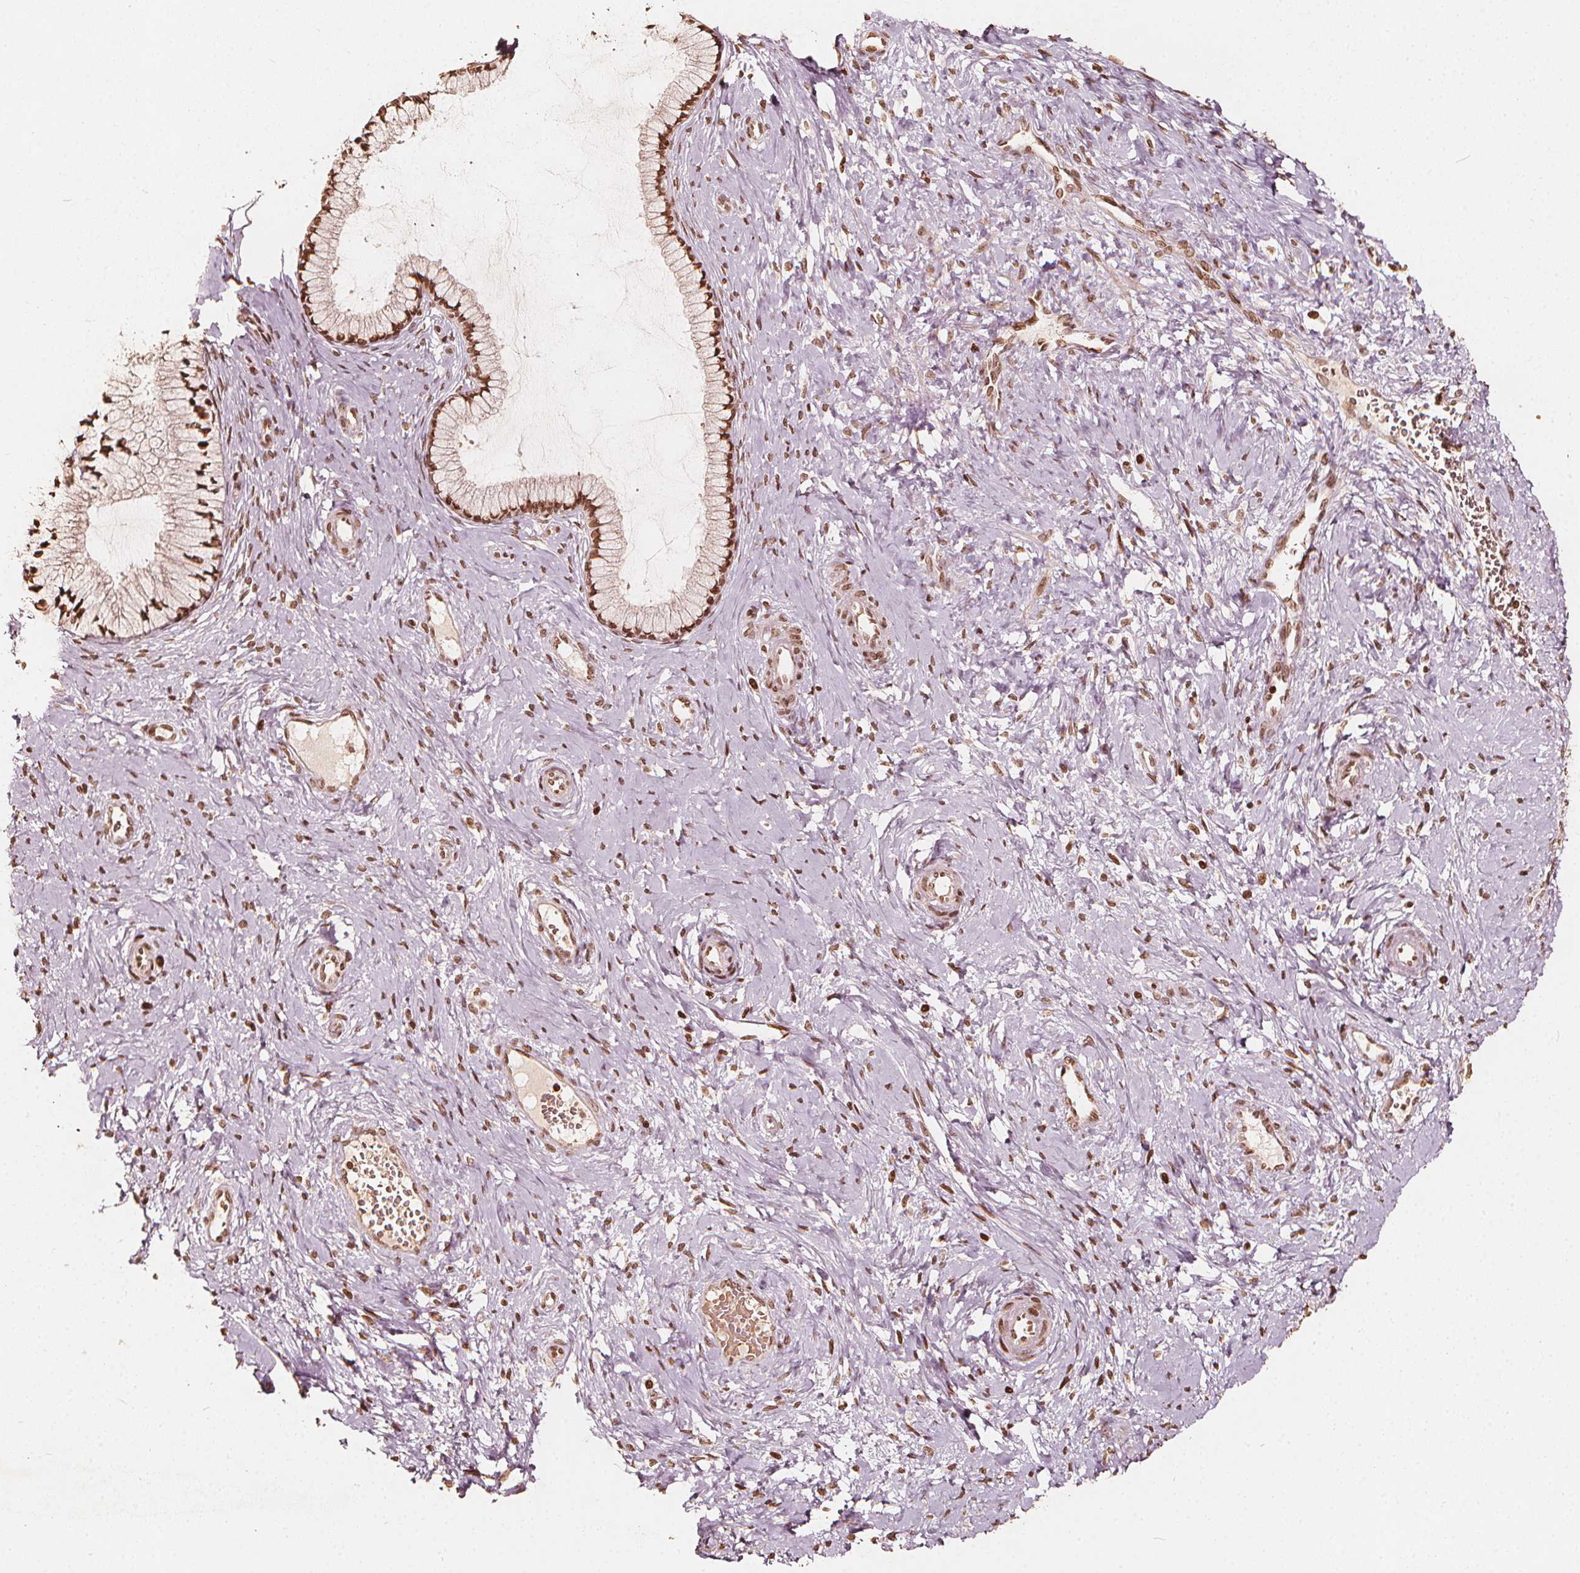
{"staining": {"intensity": "moderate", "quantity": ">75%", "location": "nuclear"}, "tissue": "cervix", "cell_type": "Glandular cells", "image_type": "normal", "snomed": [{"axis": "morphology", "description": "Normal tissue, NOS"}, {"axis": "topography", "description": "Cervix"}], "caption": "Human cervix stained for a protein (brown) reveals moderate nuclear positive positivity in approximately >75% of glandular cells.", "gene": "H3C14", "patient": {"sex": "female", "age": 37}}